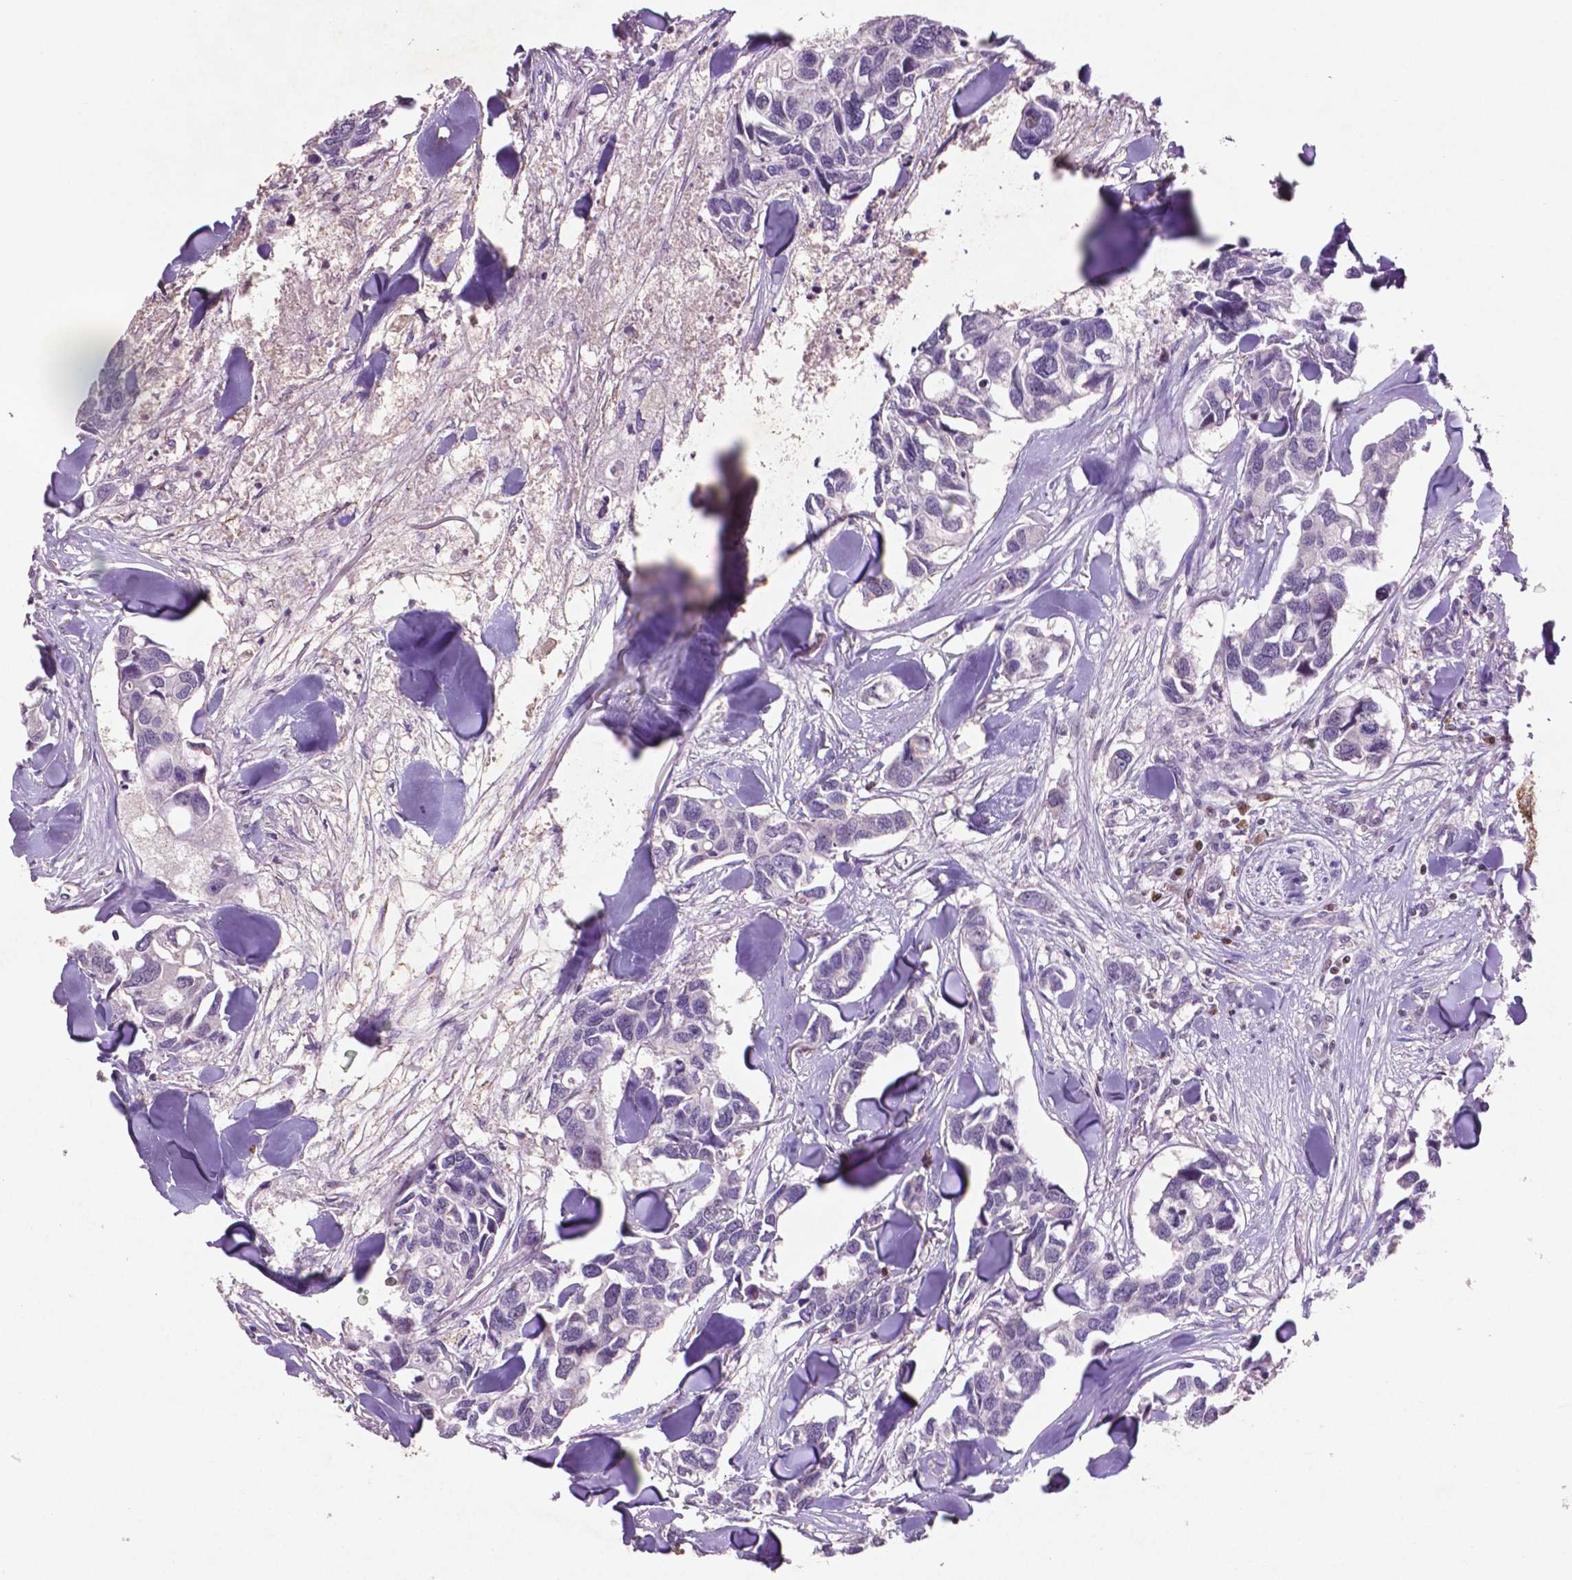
{"staining": {"intensity": "negative", "quantity": "none", "location": "none"}, "tissue": "breast cancer", "cell_type": "Tumor cells", "image_type": "cancer", "snomed": [{"axis": "morphology", "description": "Duct carcinoma"}, {"axis": "topography", "description": "Breast"}], "caption": "Immunohistochemical staining of breast cancer displays no significant staining in tumor cells.", "gene": "GLRX", "patient": {"sex": "female", "age": 83}}